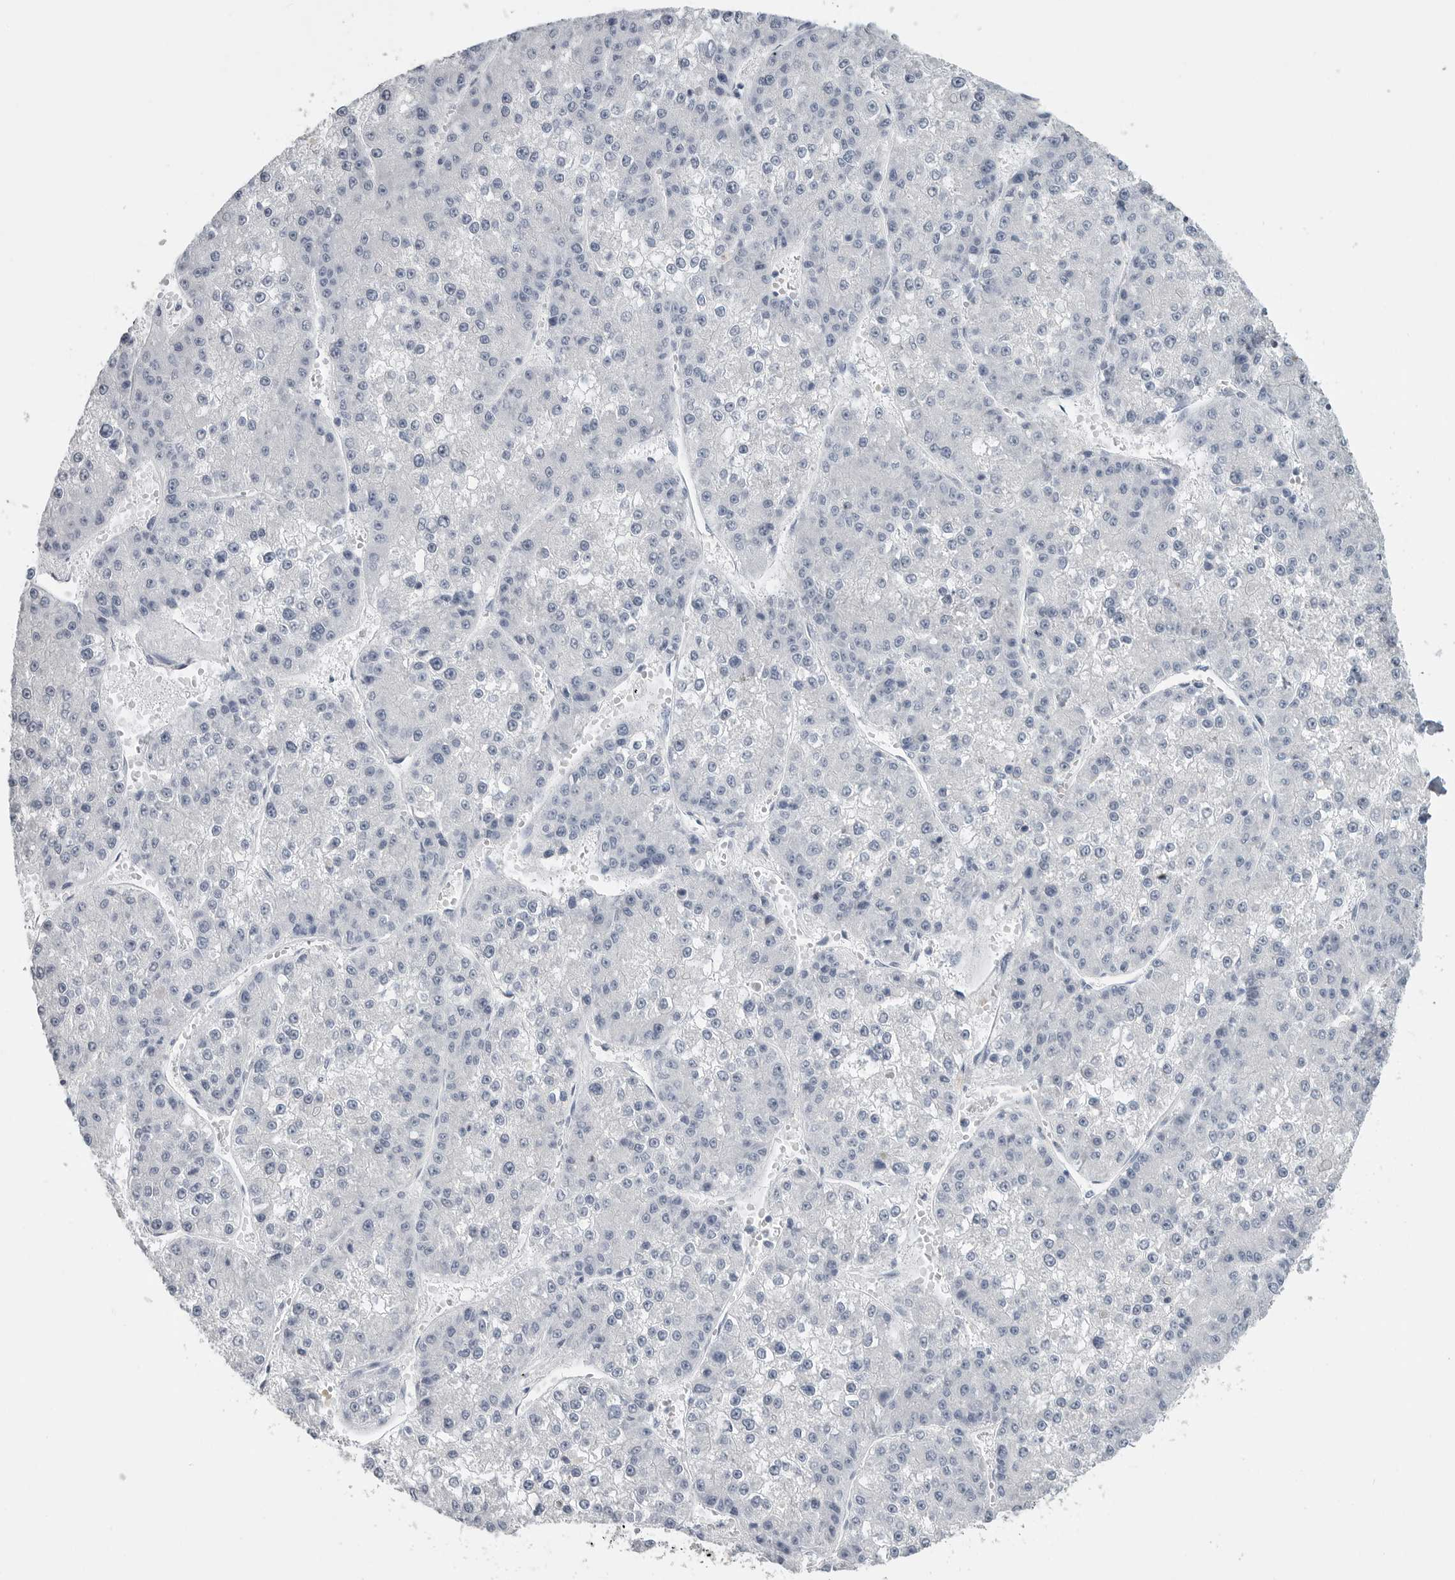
{"staining": {"intensity": "negative", "quantity": "none", "location": "none"}, "tissue": "liver cancer", "cell_type": "Tumor cells", "image_type": "cancer", "snomed": [{"axis": "morphology", "description": "Carcinoma, Hepatocellular, NOS"}, {"axis": "topography", "description": "Liver"}], "caption": "An image of human liver cancer (hepatocellular carcinoma) is negative for staining in tumor cells.", "gene": "TIMP1", "patient": {"sex": "female", "age": 73}}